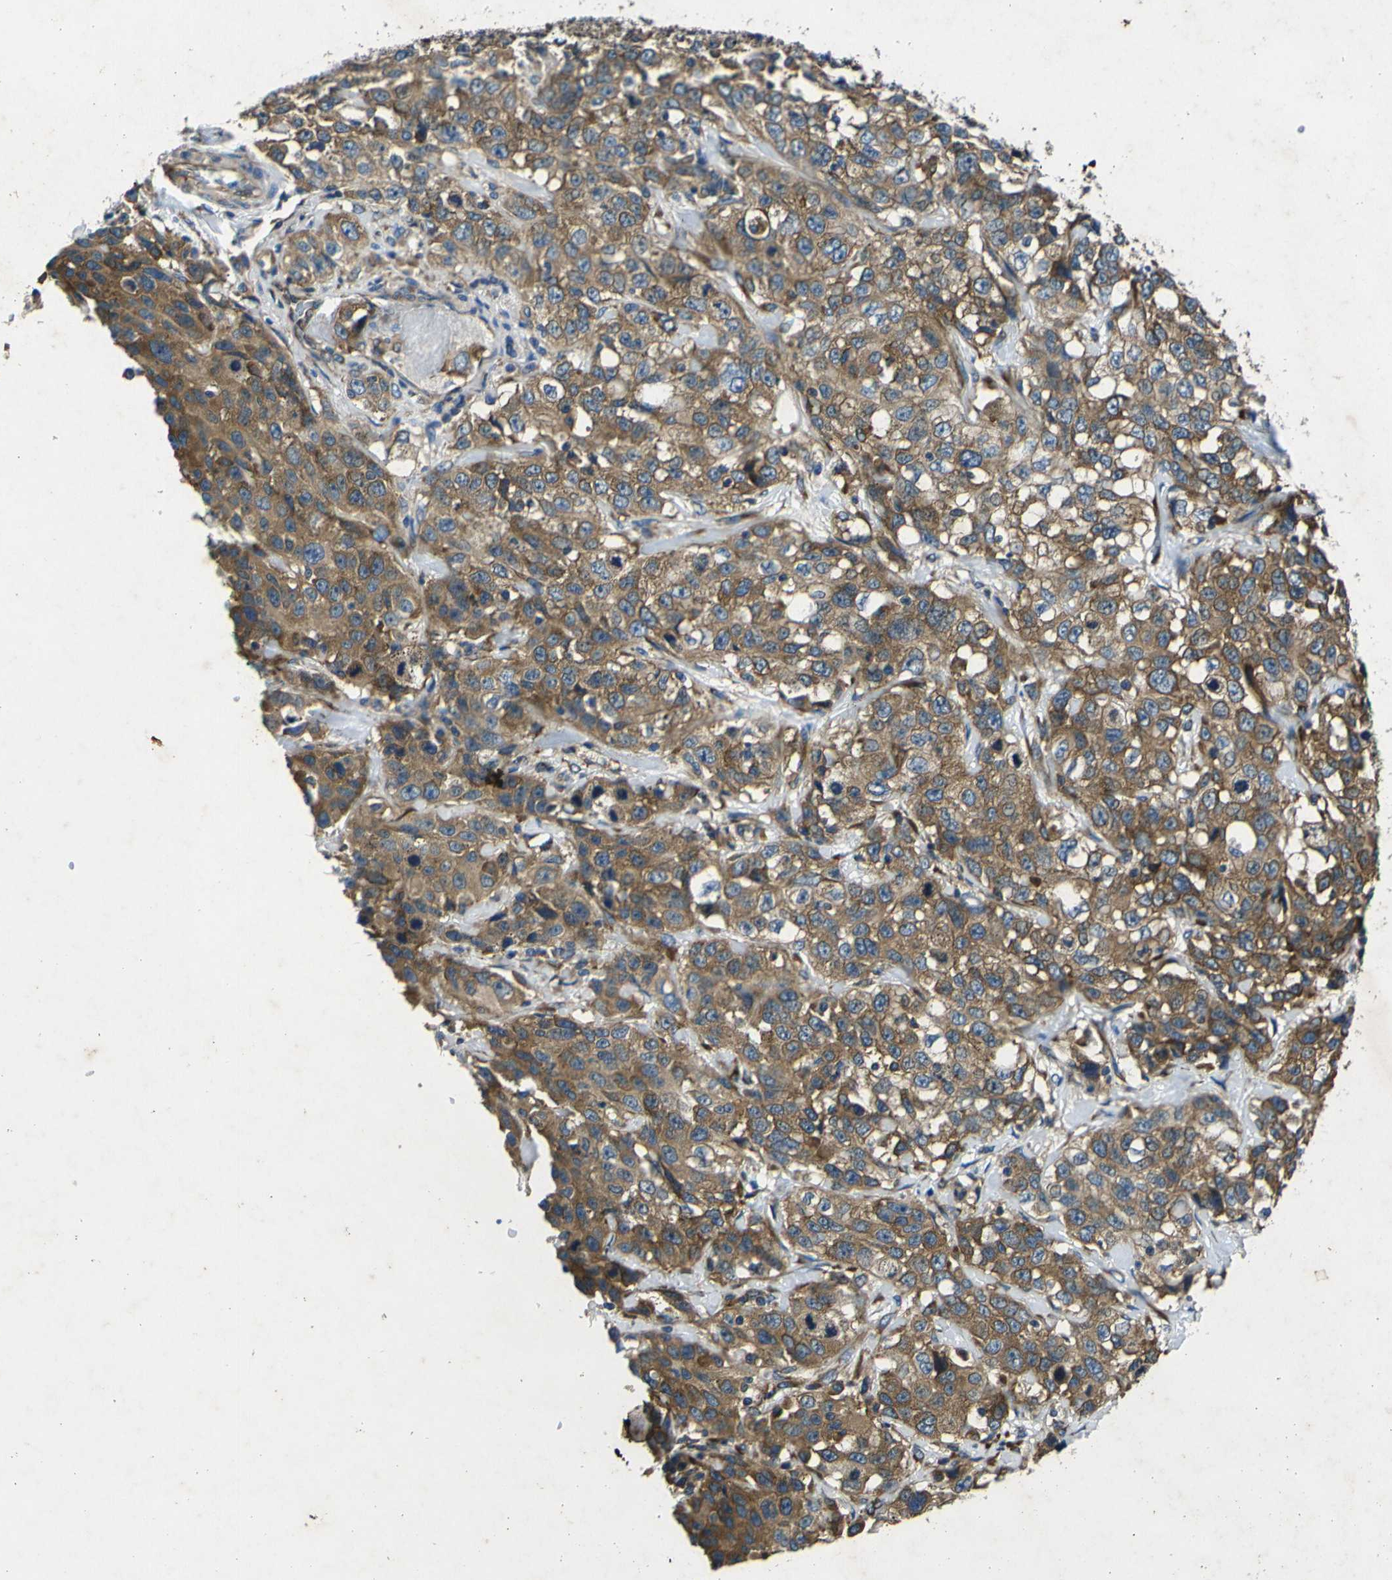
{"staining": {"intensity": "moderate", "quantity": ">75%", "location": "cytoplasmic/membranous"}, "tissue": "stomach cancer", "cell_type": "Tumor cells", "image_type": "cancer", "snomed": [{"axis": "morphology", "description": "Normal tissue, NOS"}, {"axis": "morphology", "description": "Adenocarcinoma, NOS"}, {"axis": "topography", "description": "Stomach"}], "caption": "Tumor cells demonstrate medium levels of moderate cytoplasmic/membranous positivity in about >75% of cells in human adenocarcinoma (stomach).", "gene": "RPSA", "patient": {"sex": "male", "age": 48}}